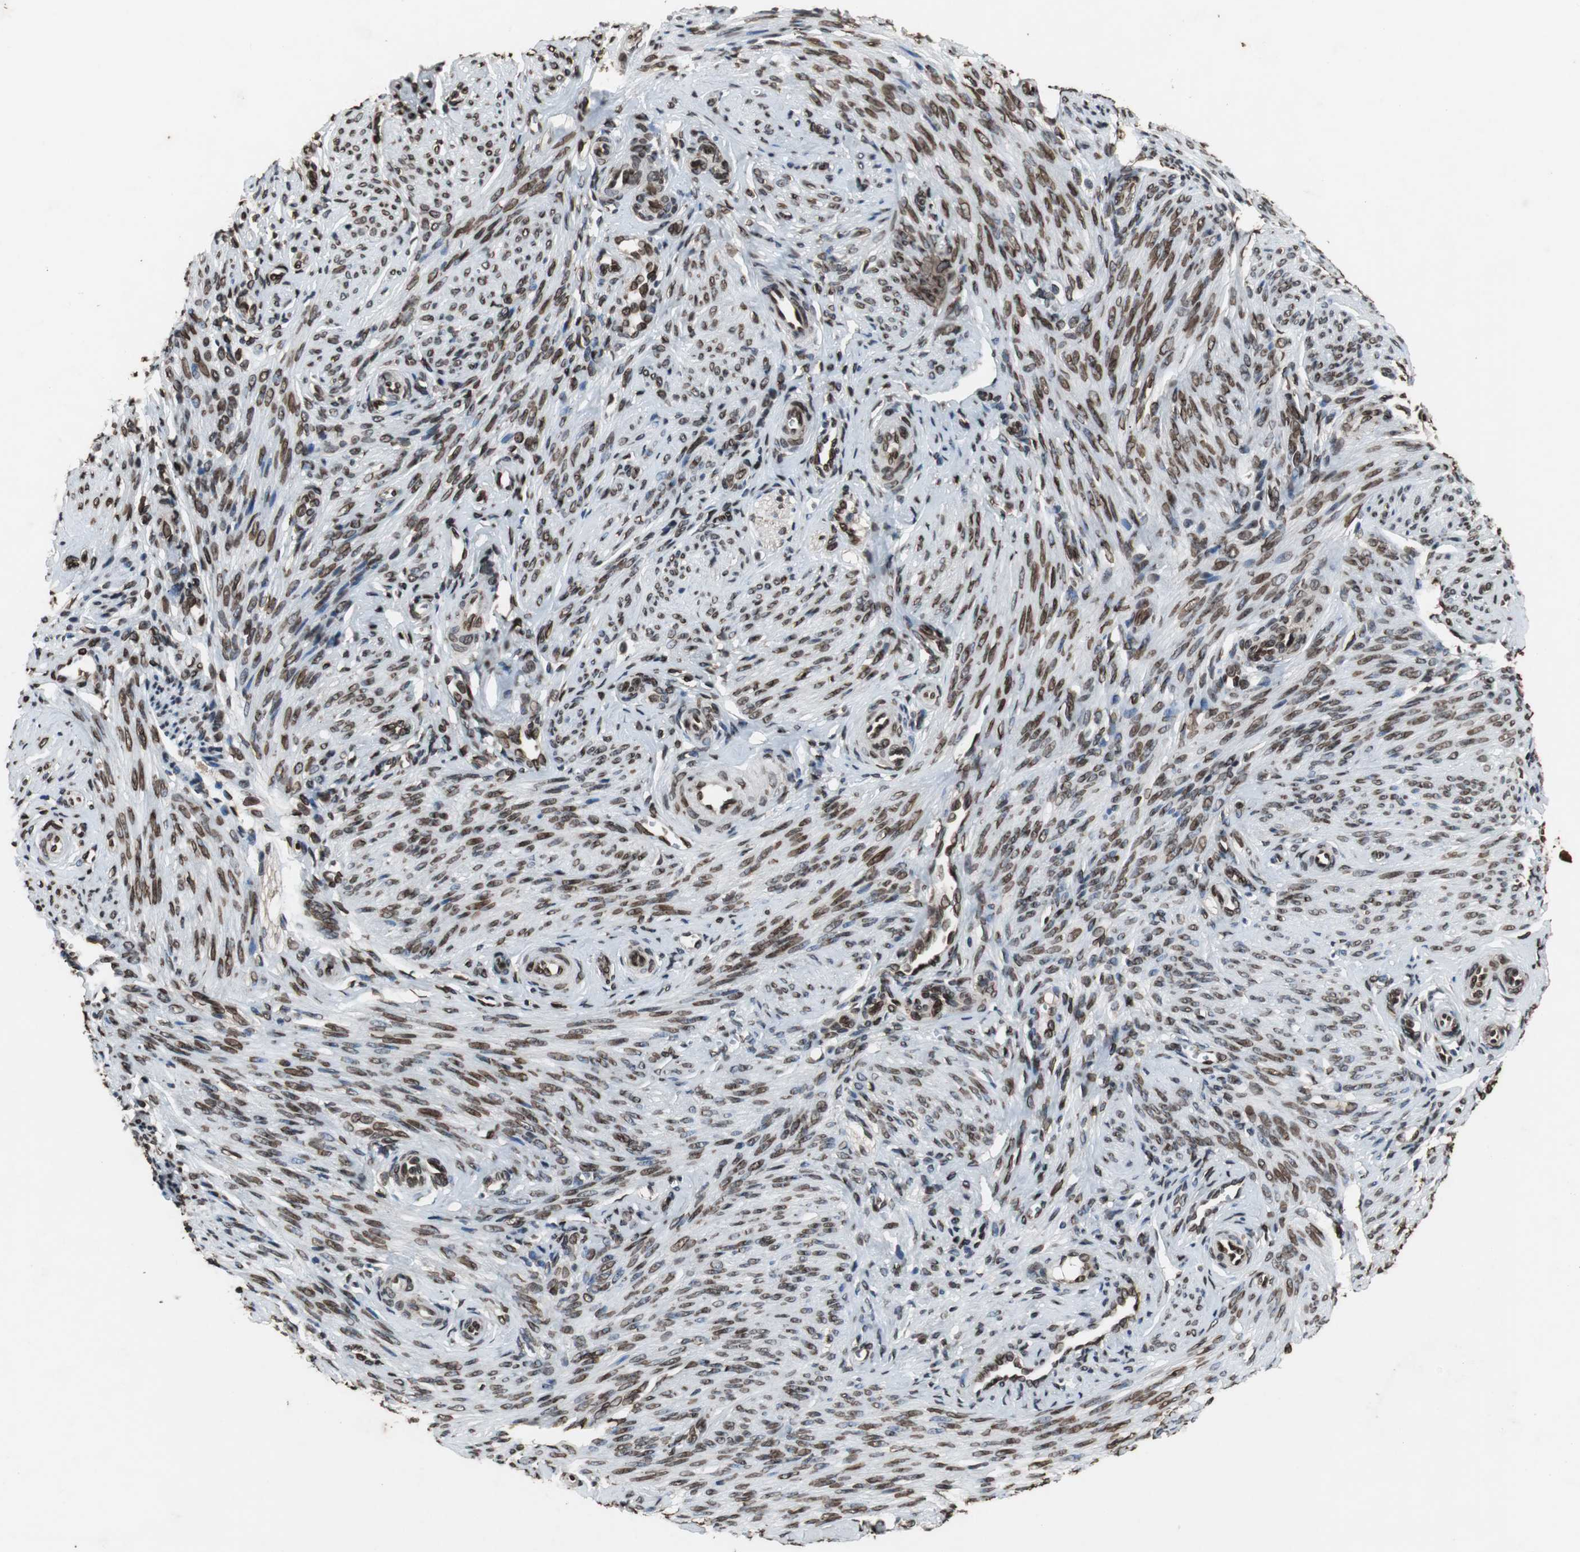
{"staining": {"intensity": "strong", "quantity": ">75%", "location": "cytoplasmic/membranous,nuclear"}, "tissue": "endometrium", "cell_type": "Cells in endometrial stroma", "image_type": "normal", "snomed": [{"axis": "morphology", "description": "Normal tissue, NOS"}, {"axis": "topography", "description": "Endometrium"}], "caption": "Endometrium was stained to show a protein in brown. There is high levels of strong cytoplasmic/membranous,nuclear expression in approximately >75% of cells in endometrial stroma. Using DAB (3,3'-diaminobenzidine) (brown) and hematoxylin (blue) stains, captured at high magnification using brightfield microscopy.", "gene": "LMNA", "patient": {"sex": "female", "age": 27}}